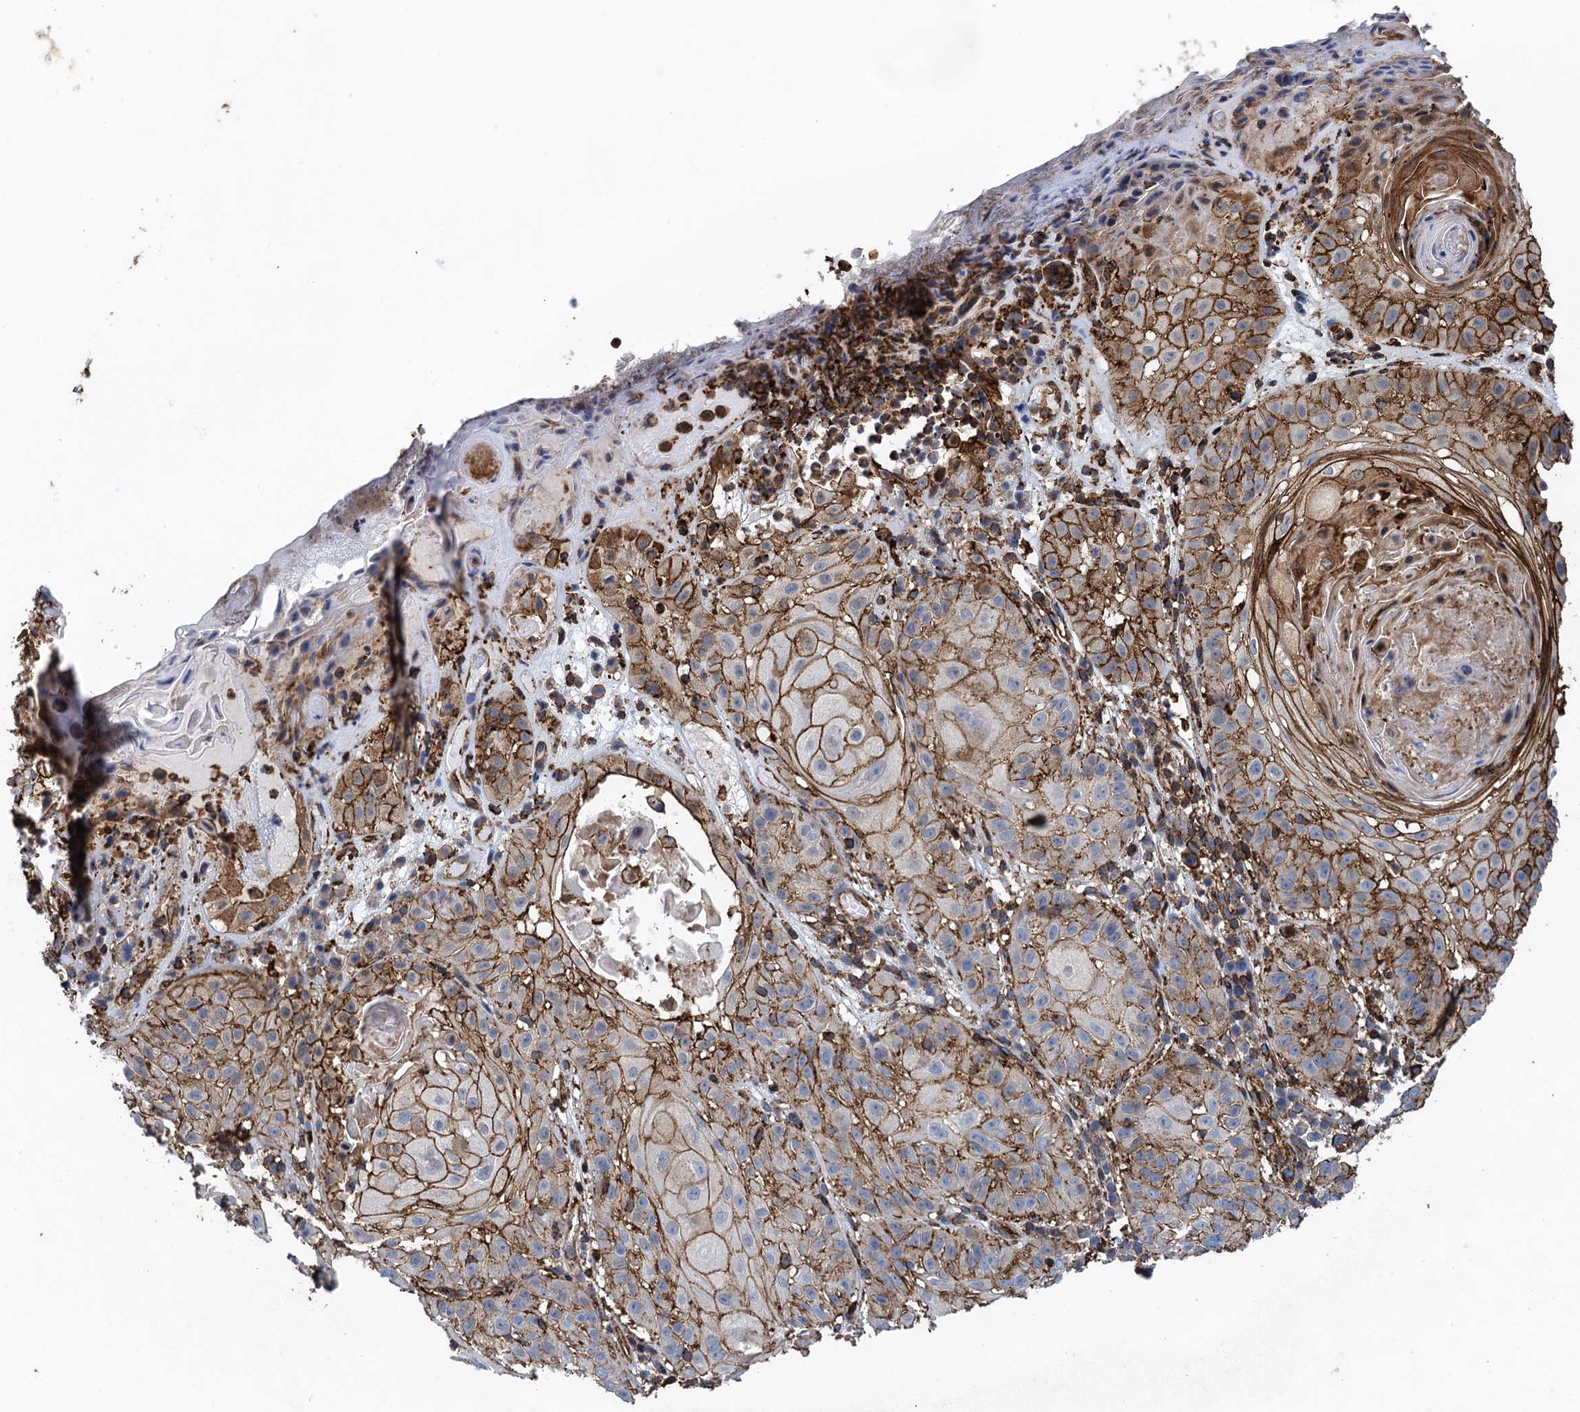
{"staining": {"intensity": "strong", "quantity": ">75%", "location": "cytoplasmic/membranous"}, "tissue": "skin cancer", "cell_type": "Tumor cells", "image_type": "cancer", "snomed": [{"axis": "morphology", "description": "Normal tissue, NOS"}, {"axis": "morphology", "description": "Basal cell carcinoma"}, {"axis": "topography", "description": "Skin"}], "caption": "High-power microscopy captured an immunohistochemistry photomicrograph of skin cancer (basal cell carcinoma), revealing strong cytoplasmic/membranous positivity in approximately >75% of tumor cells.", "gene": "PROSER2", "patient": {"sex": "male", "age": 93}}